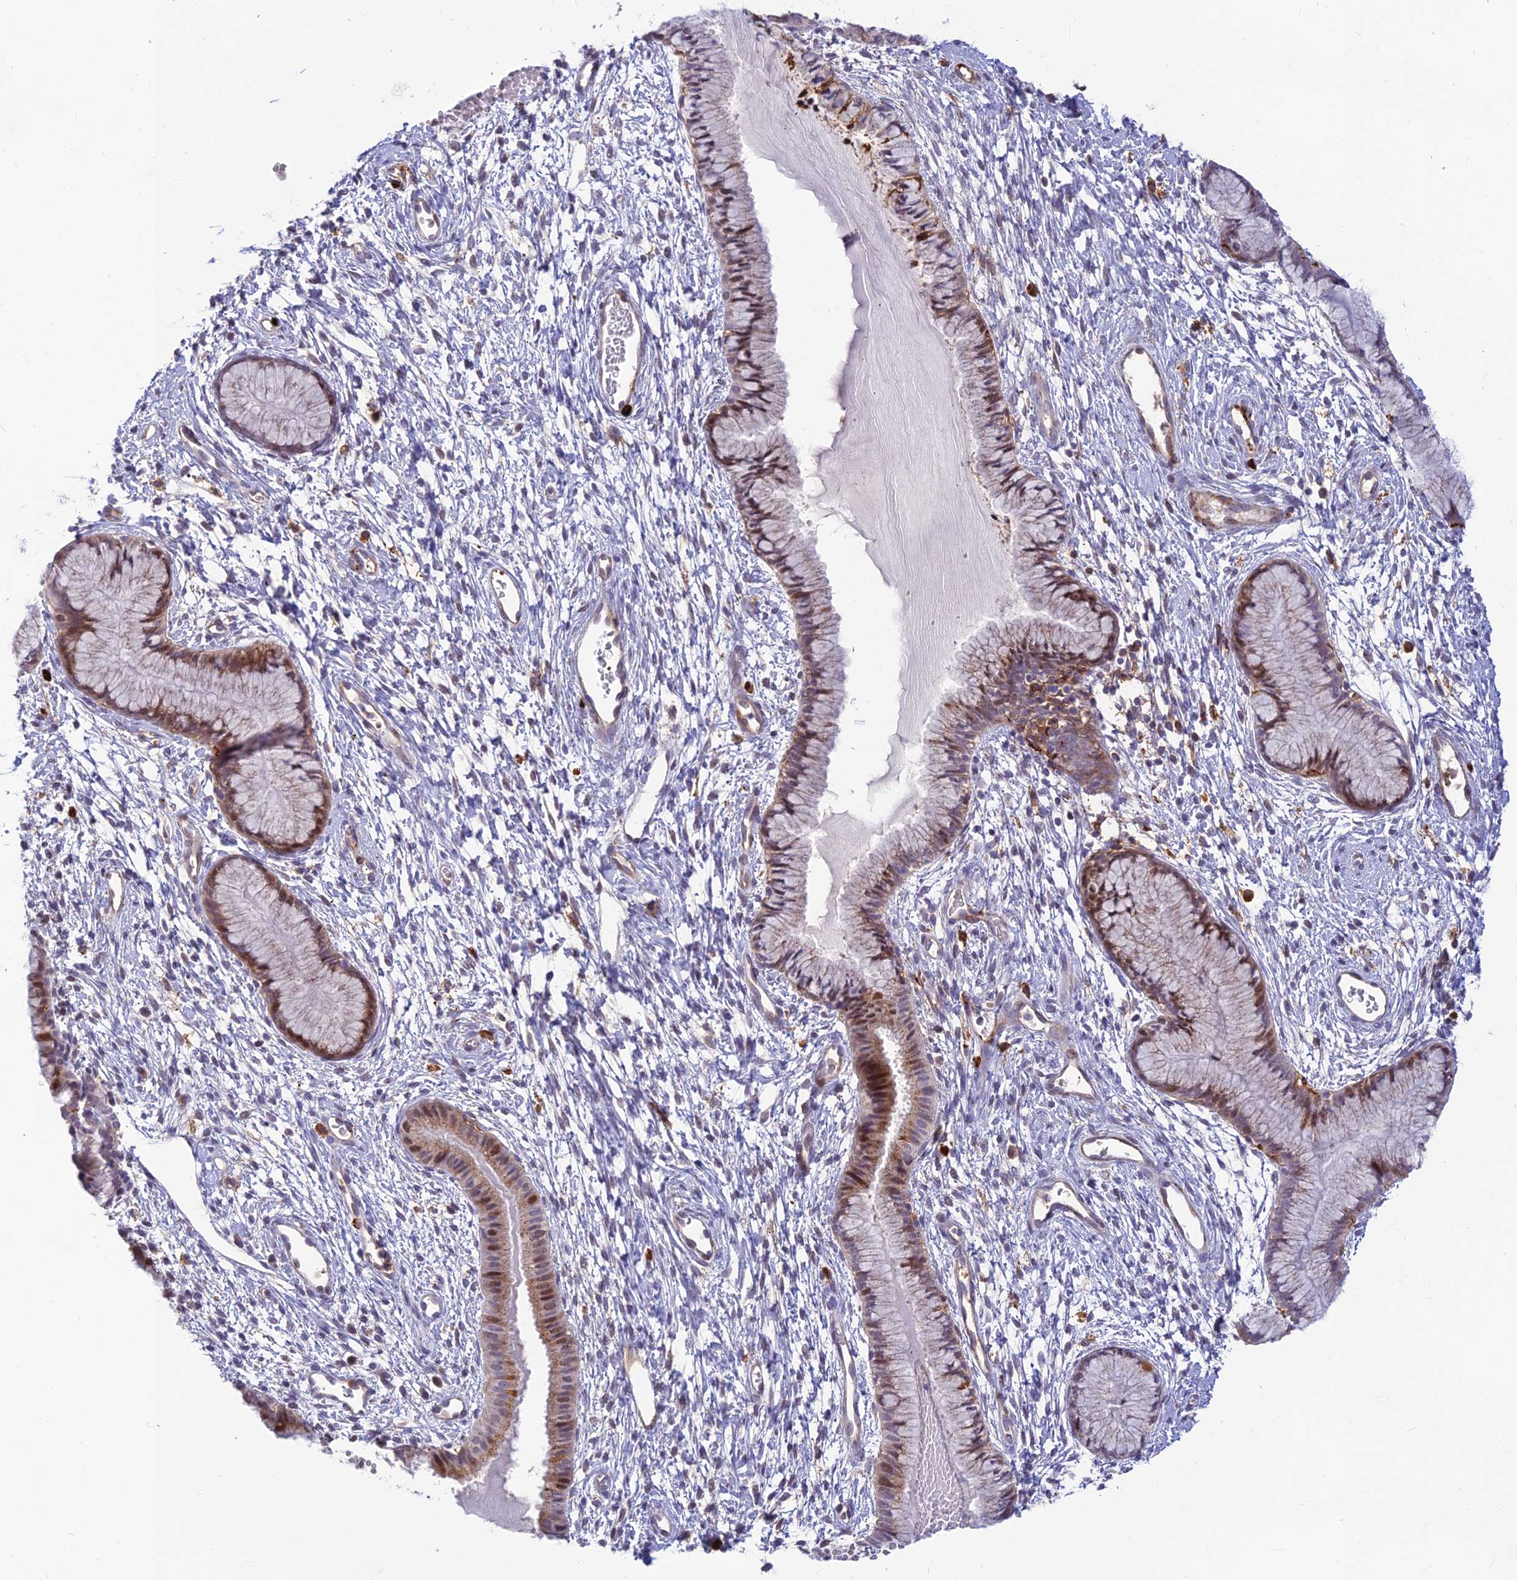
{"staining": {"intensity": "moderate", "quantity": "25%-75%", "location": "cytoplasmic/membranous,nuclear"}, "tissue": "cervix", "cell_type": "Glandular cells", "image_type": "normal", "snomed": [{"axis": "morphology", "description": "Normal tissue, NOS"}, {"axis": "topography", "description": "Cervix"}], "caption": "Moderate cytoplasmic/membranous,nuclear expression is identified in about 25%-75% of glandular cells in unremarkable cervix. The staining was performed using DAB to visualize the protein expression in brown, while the nuclei were stained in blue with hematoxylin (Magnification: 20x).", "gene": "ASPDH", "patient": {"sex": "female", "age": 42}}